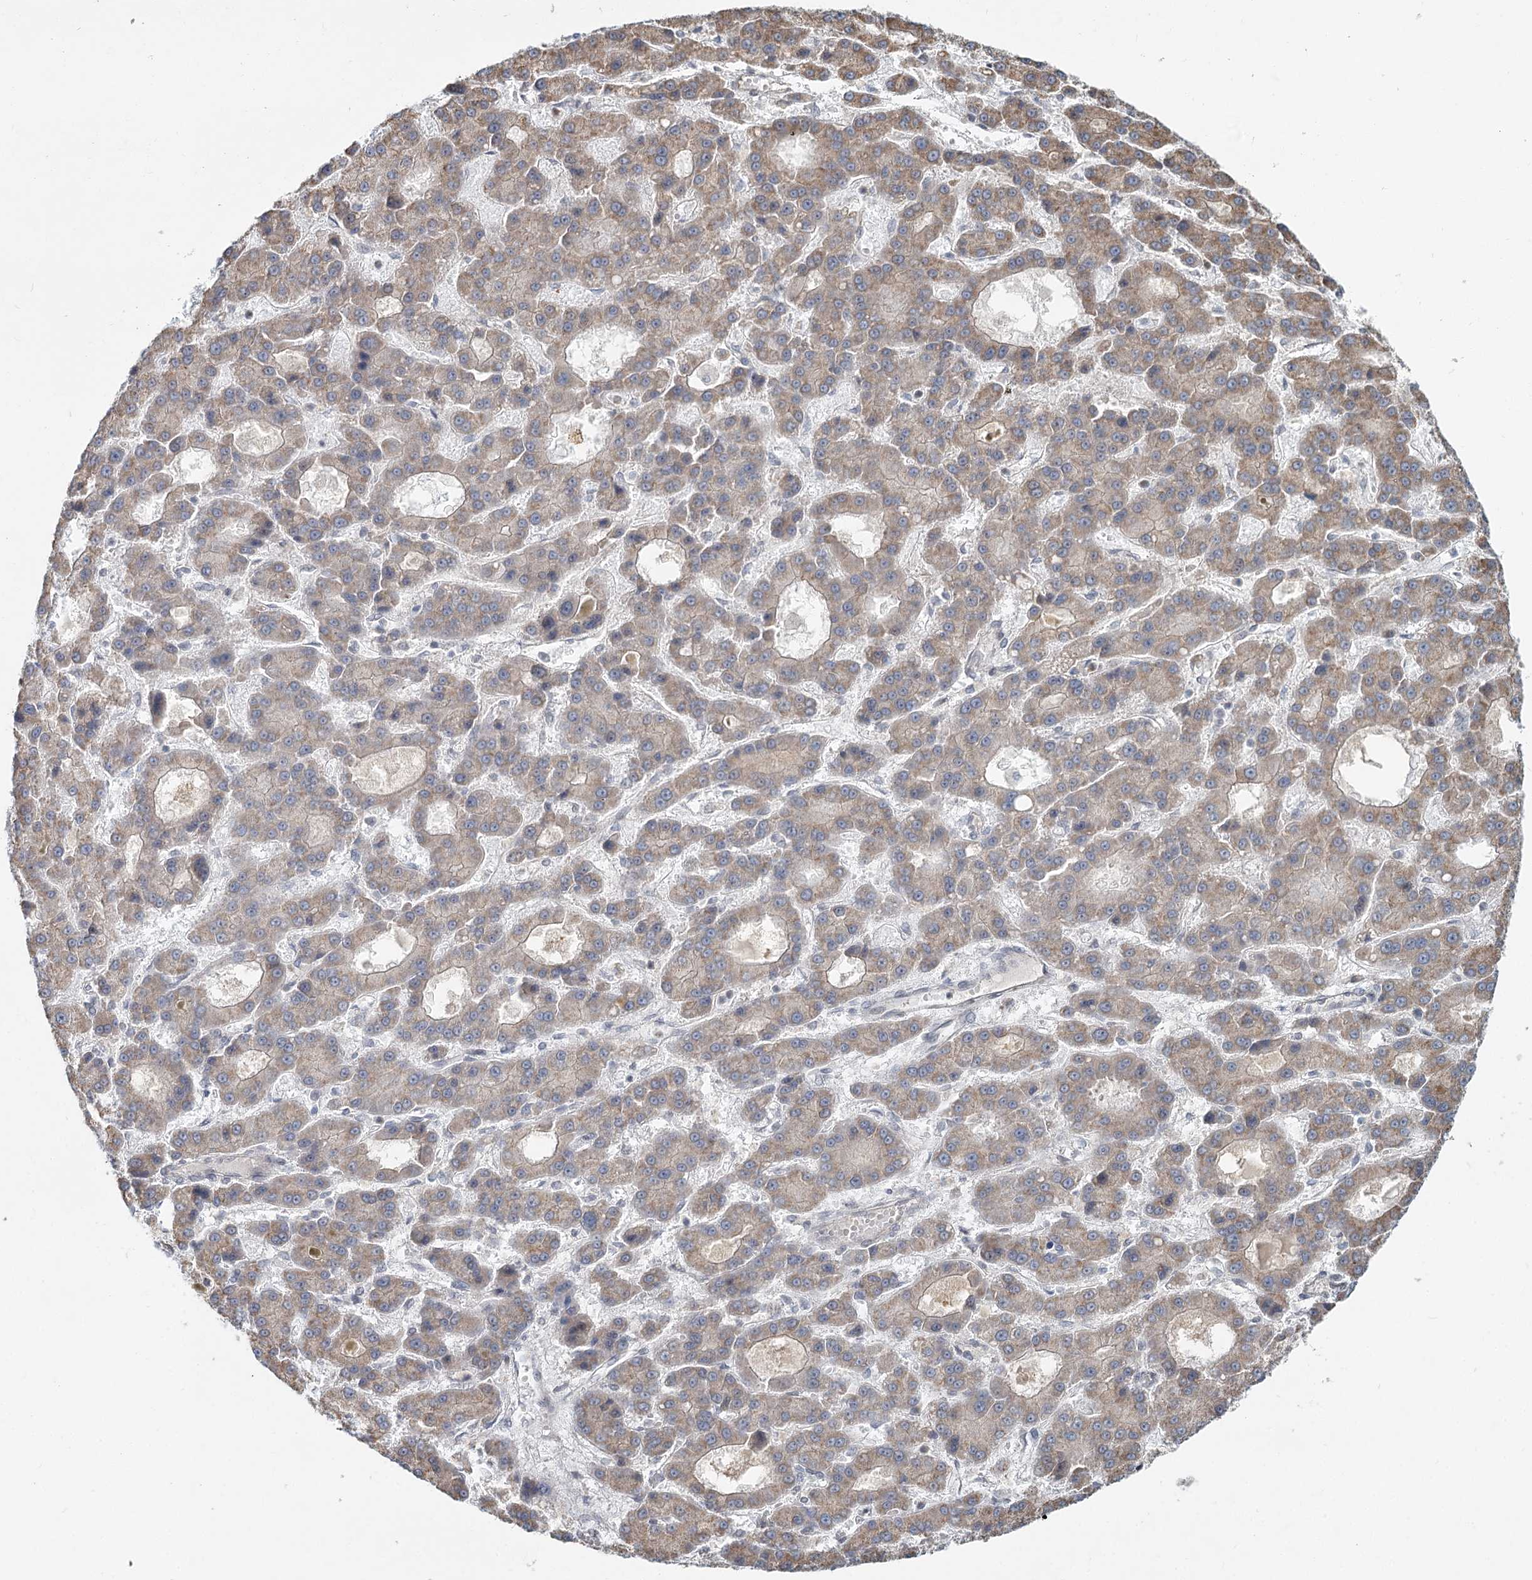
{"staining": {"intensity": "weak", "quantity": "<25%", "location": "cytoplasmic/membranous"}, "tissue": "liver cancer", "cell_type": "Tumor cells", "image_type": "cancer", "snomed": [{"axis": "morphology", "description": "Carcinoma, Hepatocellular, NOS"}, {"axis": "topography", "description": "Liver"}], "caption": "This is an immunohistochemistry photomicrograph of hepatocellular carcinoma (liver). There is no expression in tumor cells.", "gene": "GPALPP1", "patient": {"sex": "male", "age": 70}}